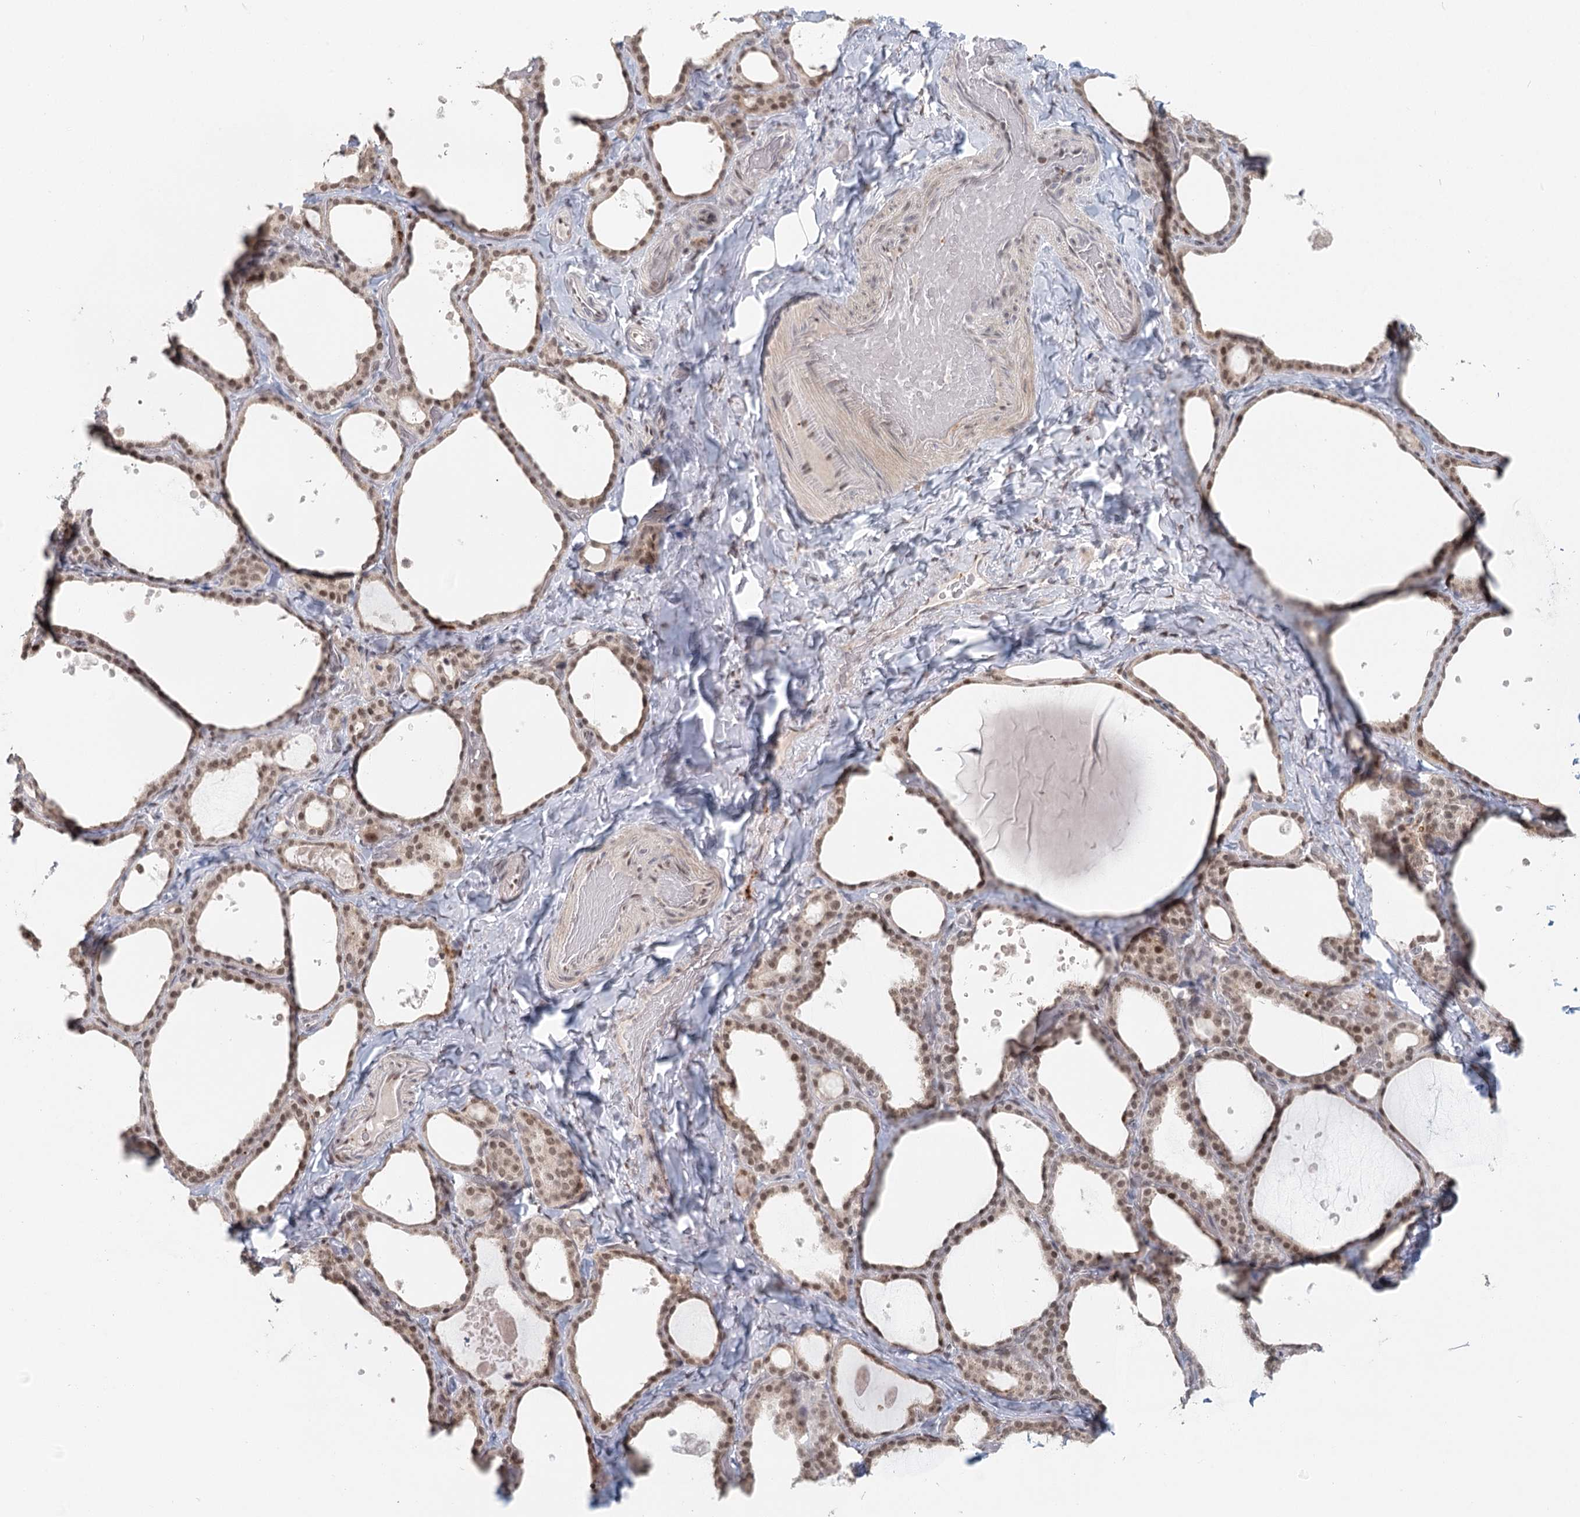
{"staining": {"intensity": "moderate", "quantity": ">75%", "location": "nuclear"}, "tissue": "thyroid gland", "cell_type": "Glandular cells", "image_type": "normal", "snomed": [{"axis": "morphology", "description": "Normal tissue, NOS"}, {"axis": "topography", "description": "Thyroid gland"}], "caption": "Protein staining of benign thyroid gland shows moderate nuclear expression in about >75% of glandular cells.", "gene": "BNIP5", "patient": {"sex": "female", "age": 44}}